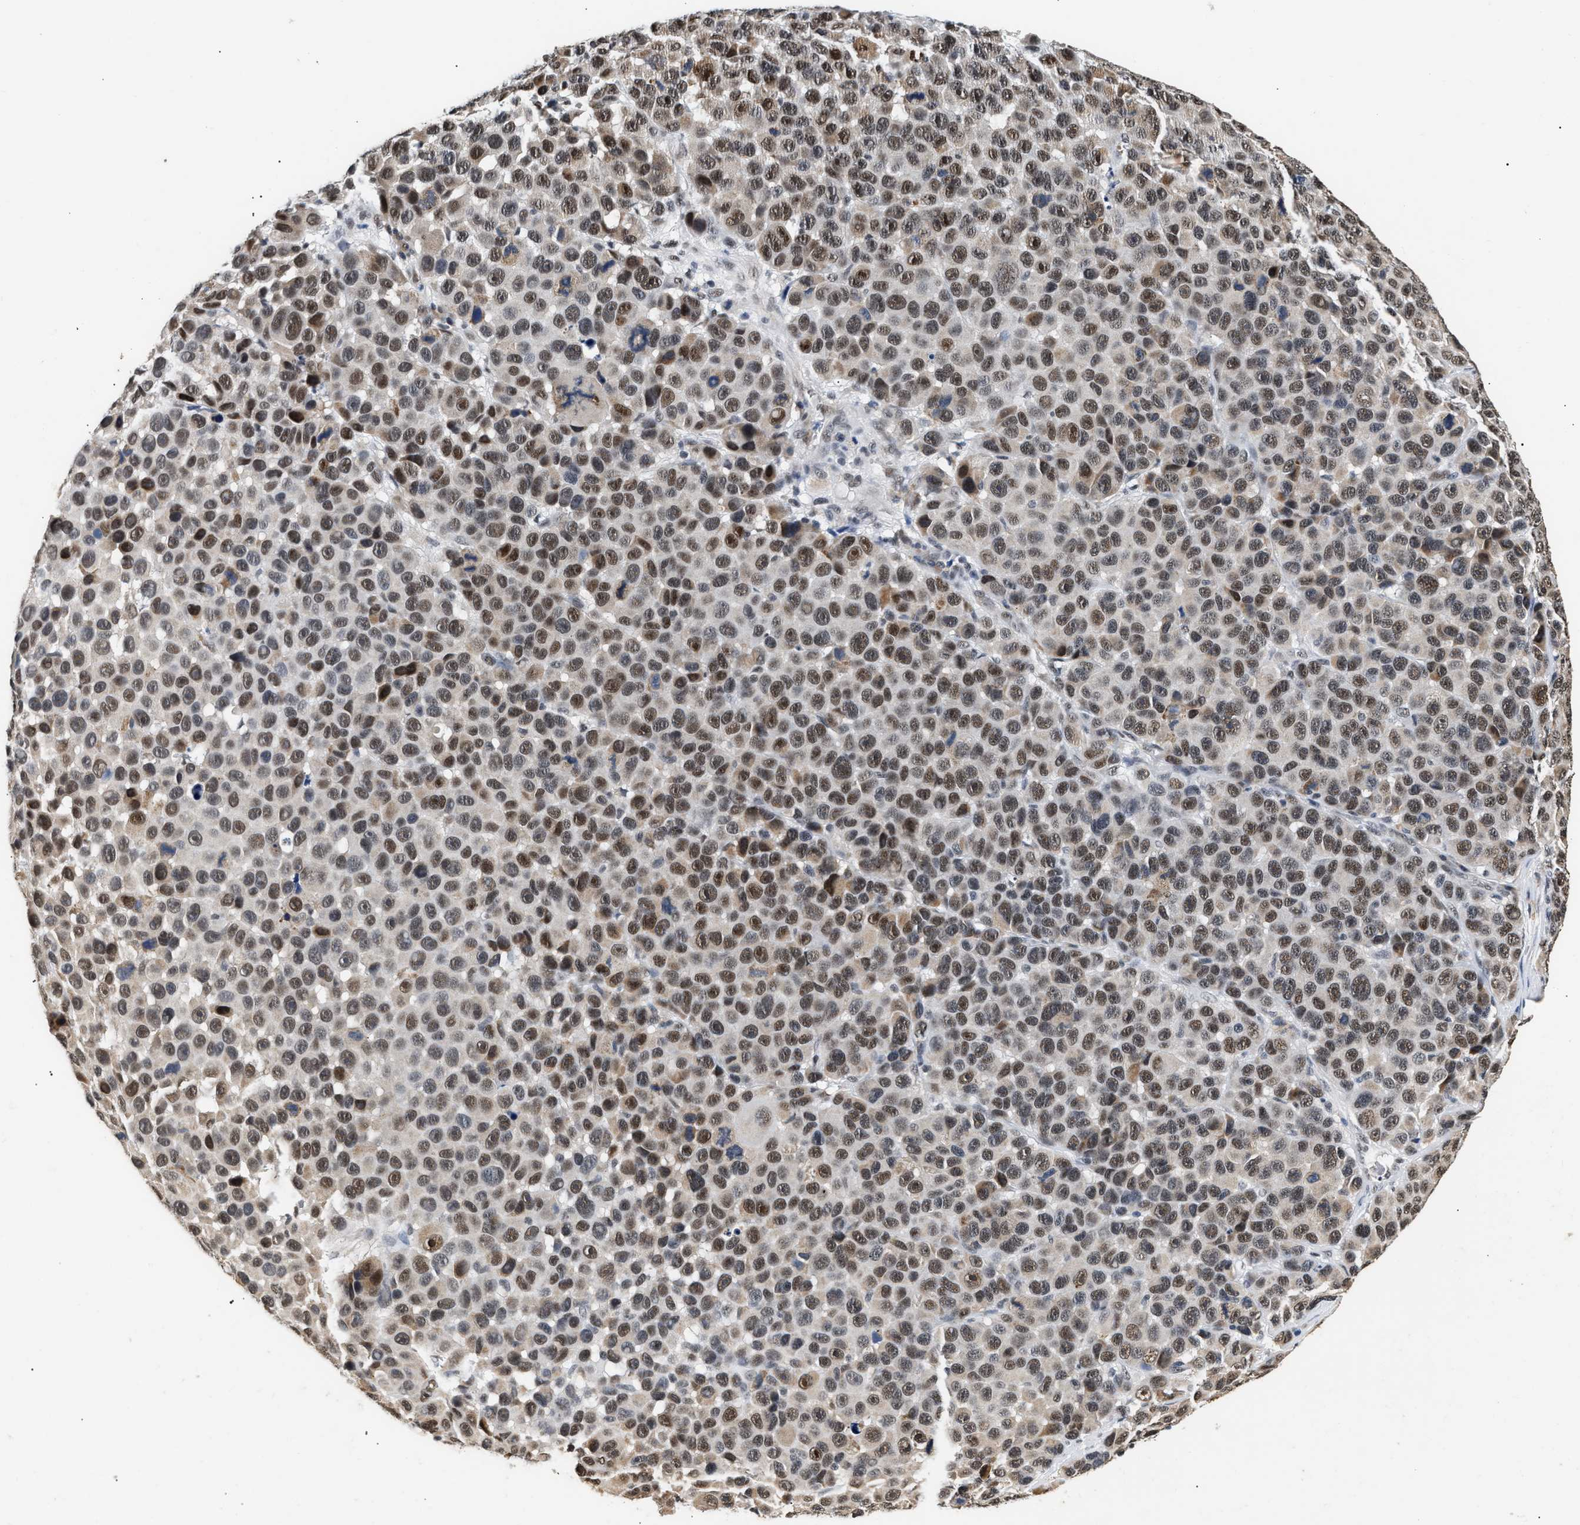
{"staining": {"intensity": "moderate", "quantity": ">75%", "location": "nuclear"}, "tissue": "melanoma", "cell_type": "Tumor cells", "image_type": "cancer", "snomed": [{"axis": "morphology", "description": "Malignant melanoma, NOS"}, {"axis": "topography", "description": "Skin"}], "caption": "Protein analysis of malignant melanoma tissue shows moderate nuclear staining in about >75% of tumor cells.", "gene": "THOC1", "patient": {"sex": "male", "age": 53}}